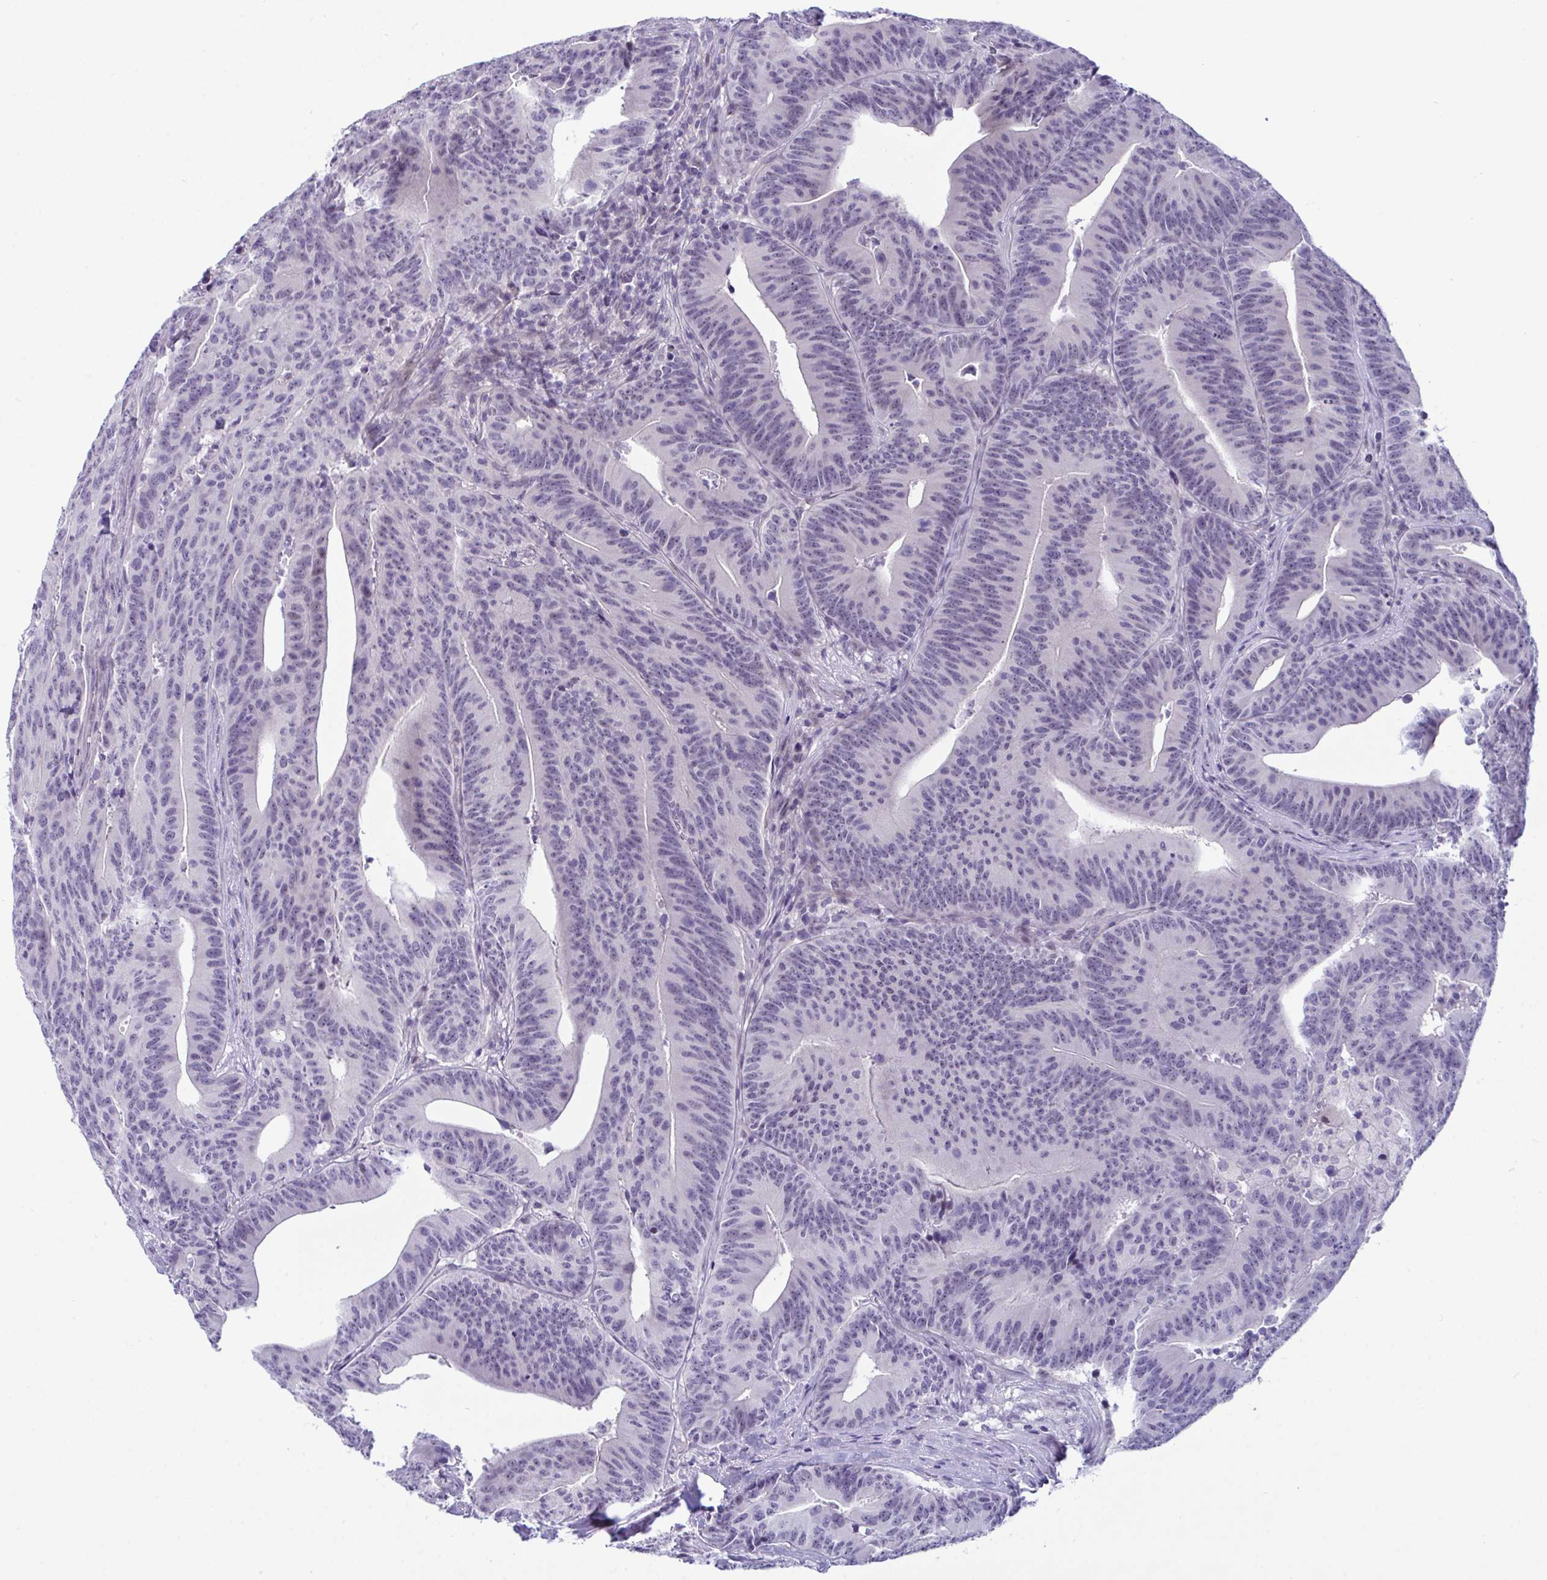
{"staining": {"intensity": "negative", "quantity": "none", "location": "none"}, "tissue": "colorectal cancer", "cell_type": "Tumor cells", "image_type": "cancer", "snomed": [{"axis": "morphology", "description": "Adenocarcinoma, NOS"}, {"axis": "topography", "description": "Colon"}], "caption": "A photomicrograph of colorectal cancer stained for a protein demonstrates no brown staining in tumor cells. (DAB immunohistochemistry (IHC) with hematoxylin counter stain).", "gene": "USP35", "patient": {"sex": "female", "age": 78}}